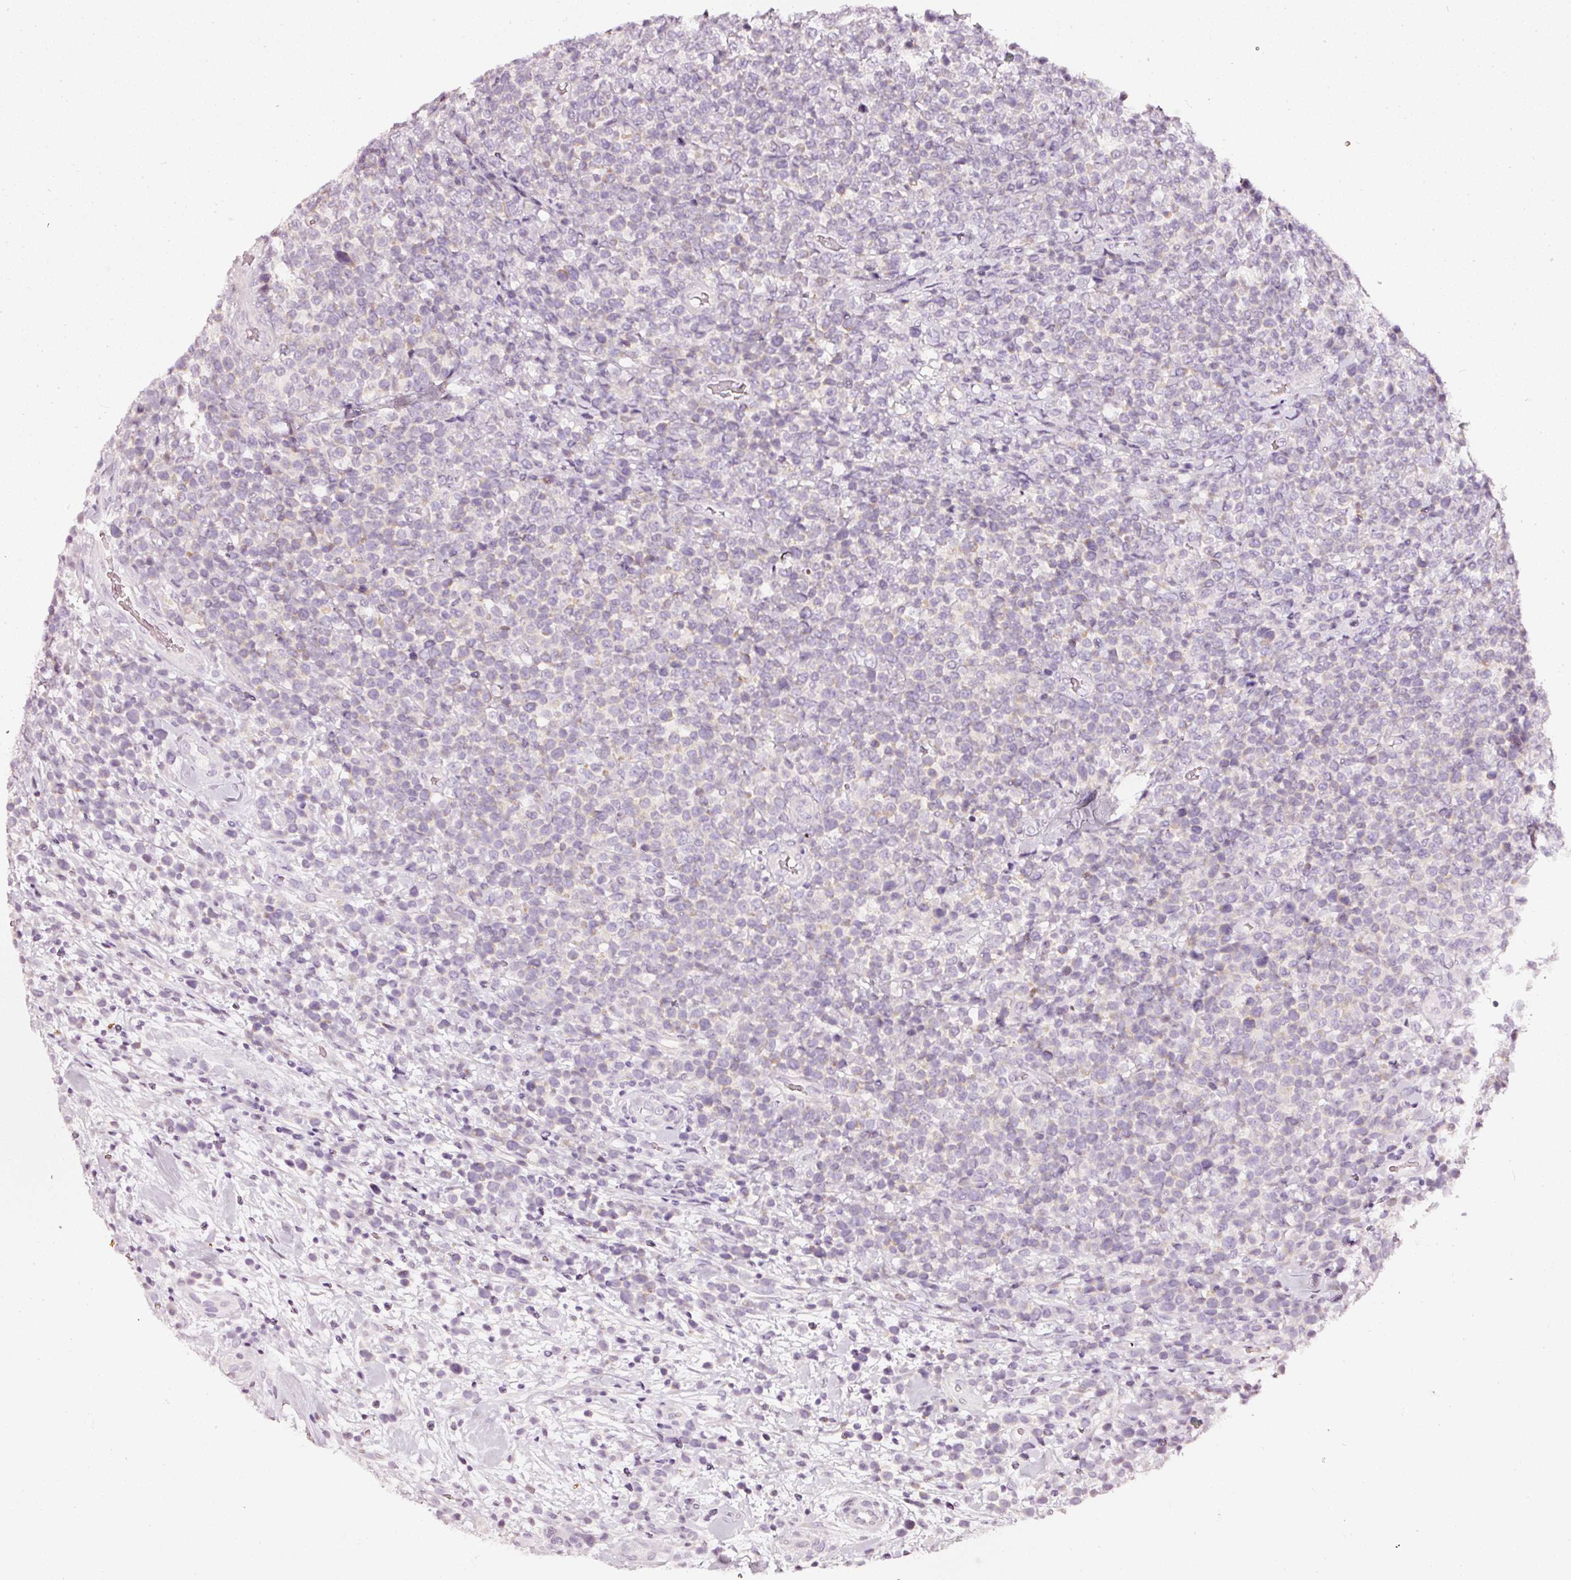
{"staining": {"intensity": "negative", "quantity": "none", "location": "none"}, "tissue": "lymphoma", "cell_type": "Tumor cells", "image_type": "cancer", "snomed": [{"axis": "morphology", "description": "Malignant lymphoma, non-Hodgkin's type, High grade"}, {"axis": "topography", "description": "Soft tissue"}], "caption": "This is a histopathology image of immunohistochemistry staining of high-grade malignant lymphoma, non-Hodgkin's type, which shows no staining in tumor cells.", "gene": "CNP", "patient": {"sex": "female", "age": 56}}